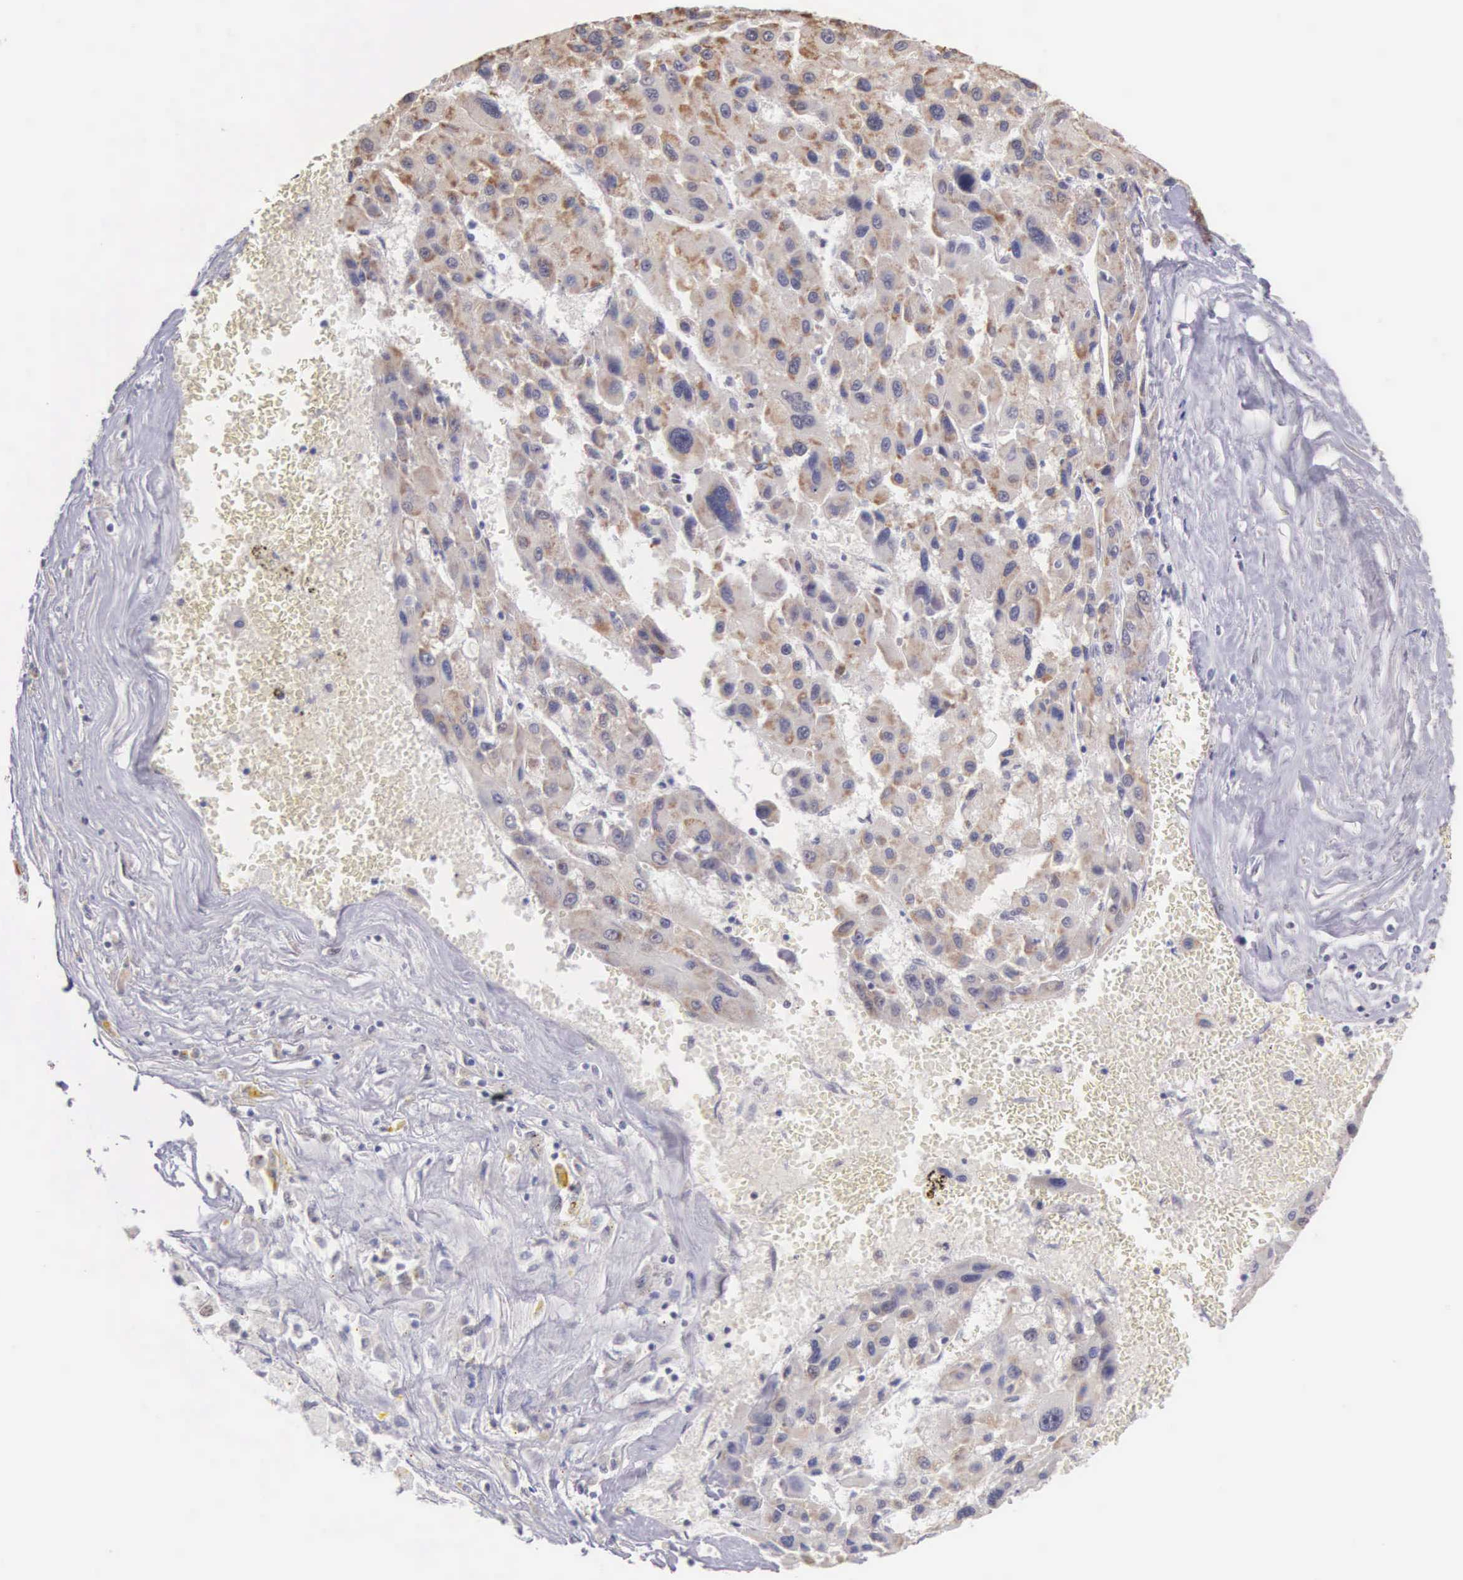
{"staining": {"intensity": "moderate", "quantity": "25%-75%", "location": "cytoplasmic/membranous"}, "tissue": "liver cancer", "cell_type": "Tumor cells", "image_type": "cancer", "snomed": [{"axis": "morphology", "description": "Carcinoma, Hepatocellular, NOS"}, {"axis": "topography", "description": "Liver"}], "caption": "DAB immunohistochemical staining of human liver cancer (hepatocellular carcinoma) displays moderate cytoplasmic/membranous protein staining in approximately 25%-75% of tumor cells.", "gene": "HMGXB4", "patient": {"sex": "male", "age": 64}}